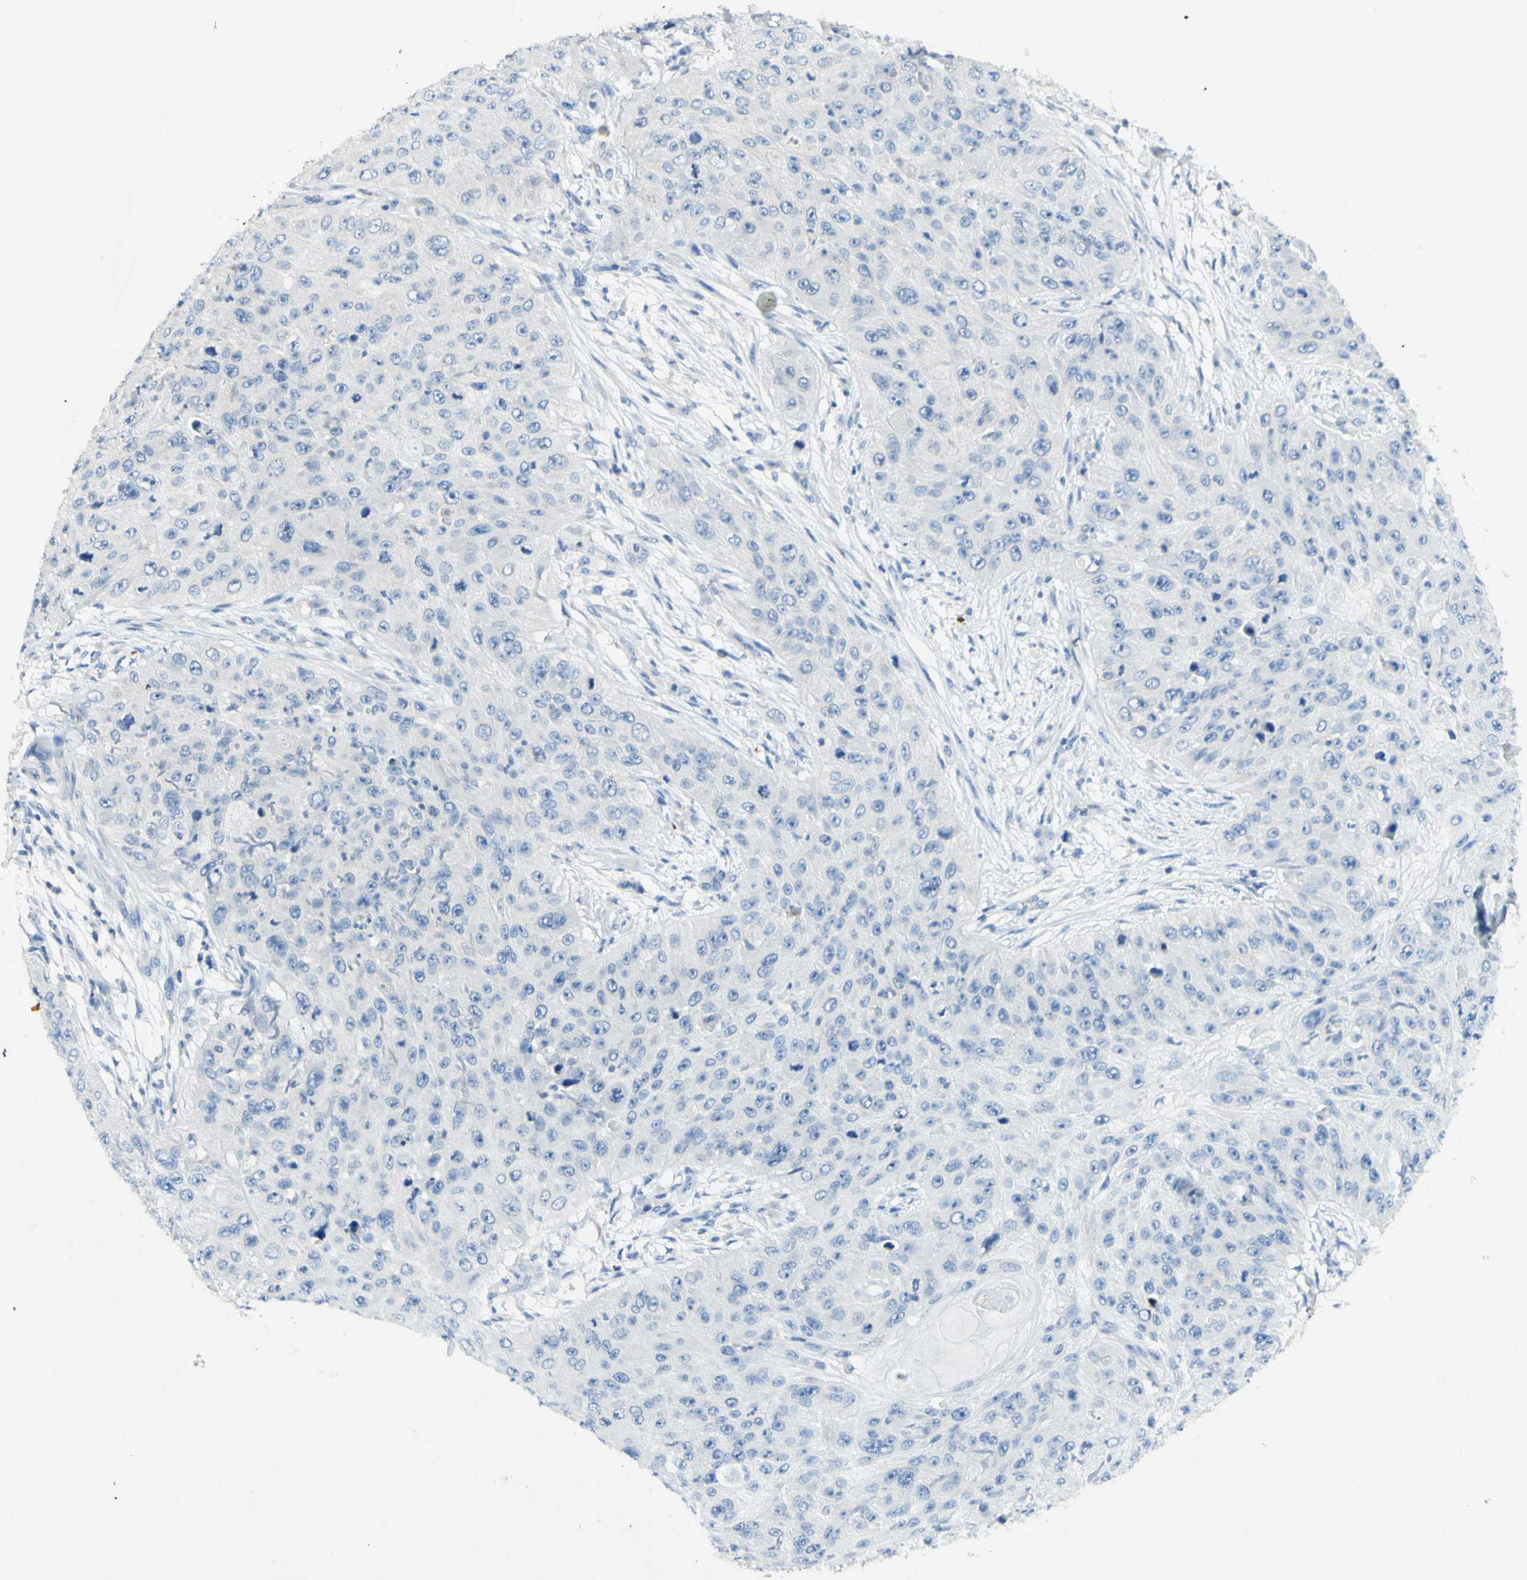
{"staining": {"intensity": "negative", "quantity": "none", "location": "none"}, "tissue": "skin cancer", "cell_type": "Tumor cells", "image_type": "cancer", "snomed": [{"axis": "morphology", "description": "Squamous cell carcinoma, NOS"}, {"axis": "topography", "description": "Skin"}], "caption": "Immunohistochemistry photomicrograph of neoplastic tissue: human squamous cell carcinoma (skin) stained with DAB demonstrates no significant protein staining in tumor cells. (DAB (3,3'-diaminobenzidine) IHC visualized using brightfield microscopy, high magnification).", "gene": "GDF15", "patient": {"sex": "female", "age": 80}}